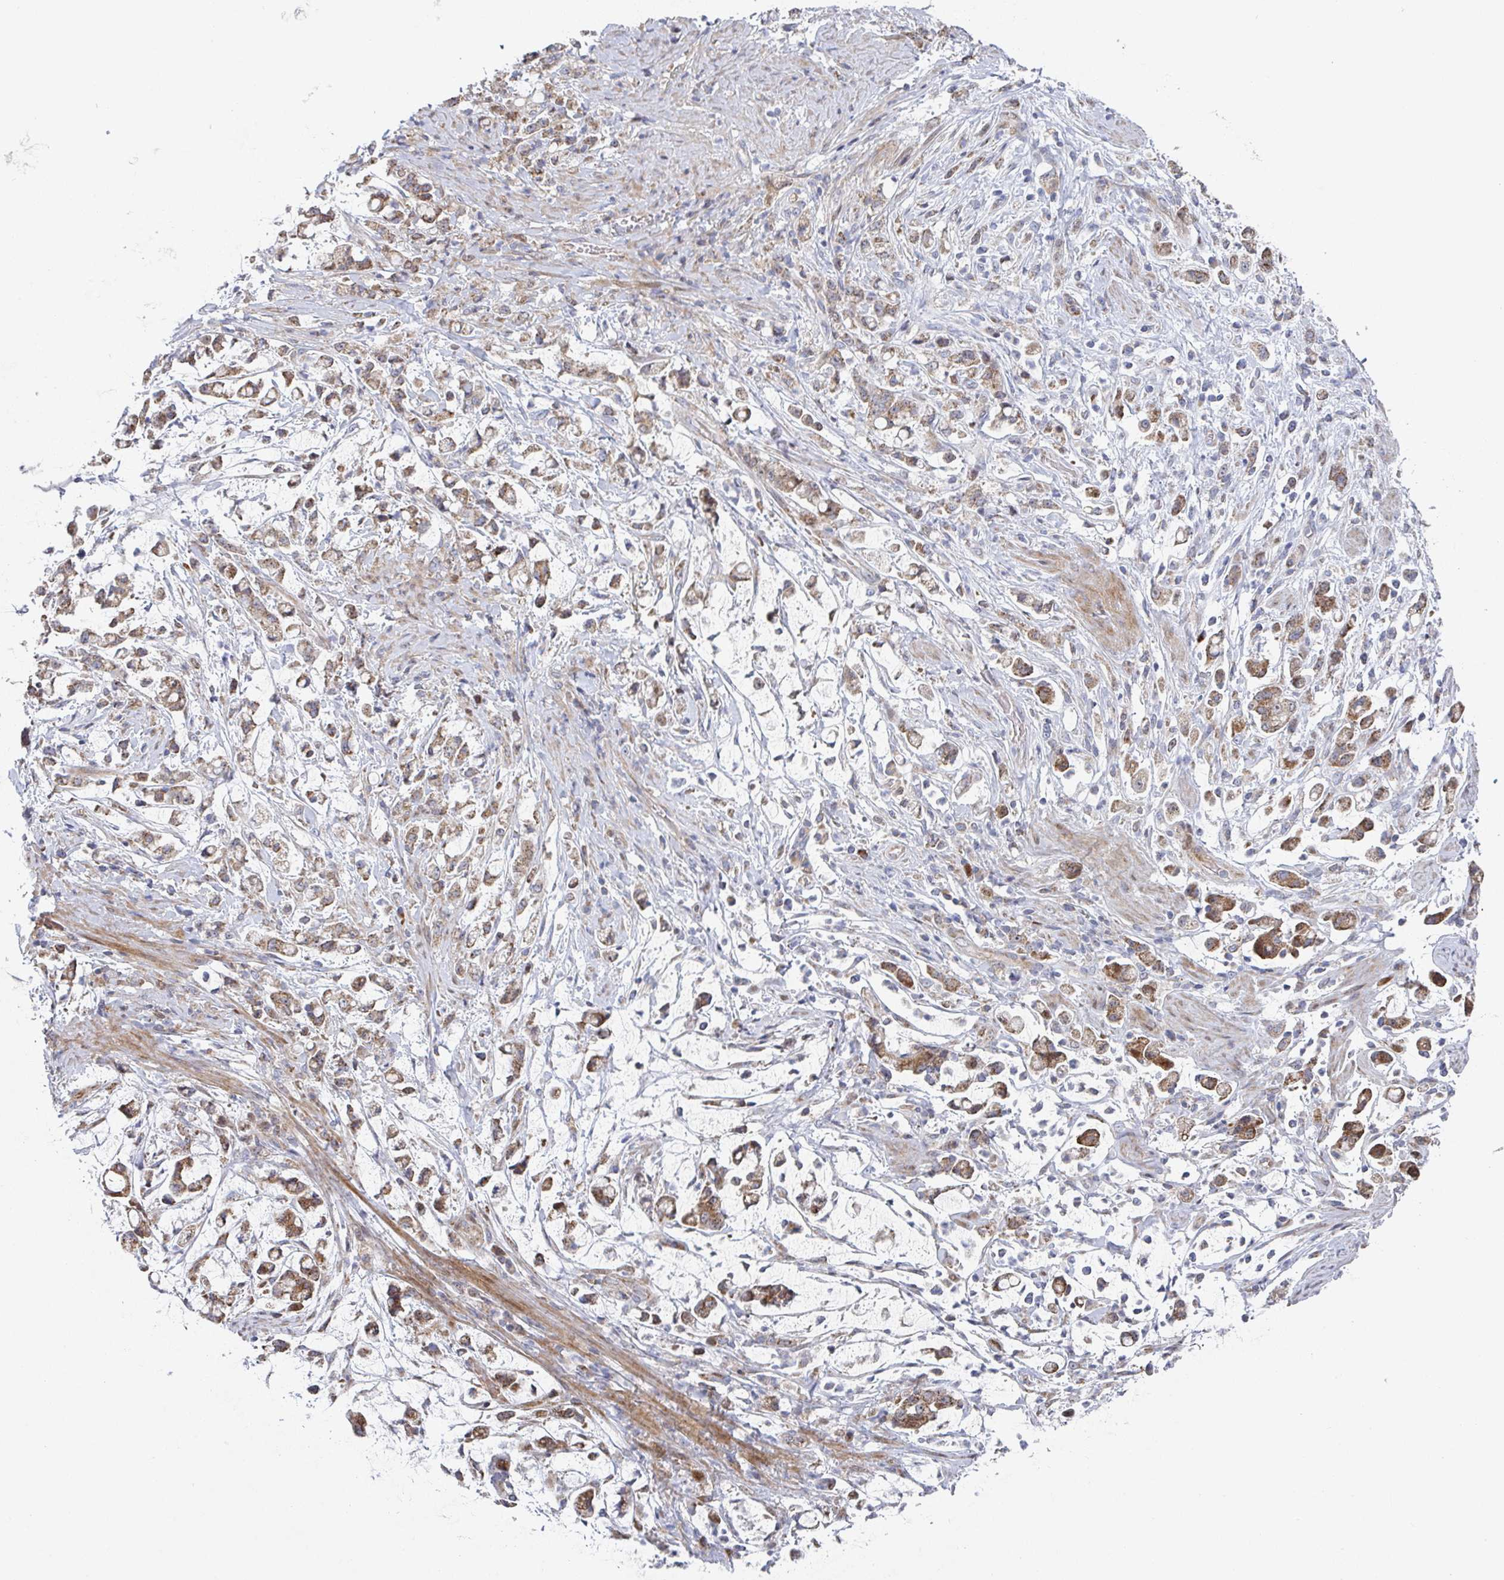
{"staining": {"intensity": "moderate", "quantity": ">75%", "location": "cytoplasmic/membranous"}, "tissue": "stomach cancer", "cell_type": "Tumor cells", "image_type": "cancer", "snomed": [{"axis": "morphology", "description": "Adenocarcinoma, NOS"}, {"axis": "topography", "description": "Stomach"}], "caption": "Immunohistochemical staining of adenocarcinoma (stomach) reveals moderate cytoplasmic/membranous protein expression in approximately >75% of tumor cells.", "gene": "ZNF644", "patient": {"sex": "female", "age": 60}}